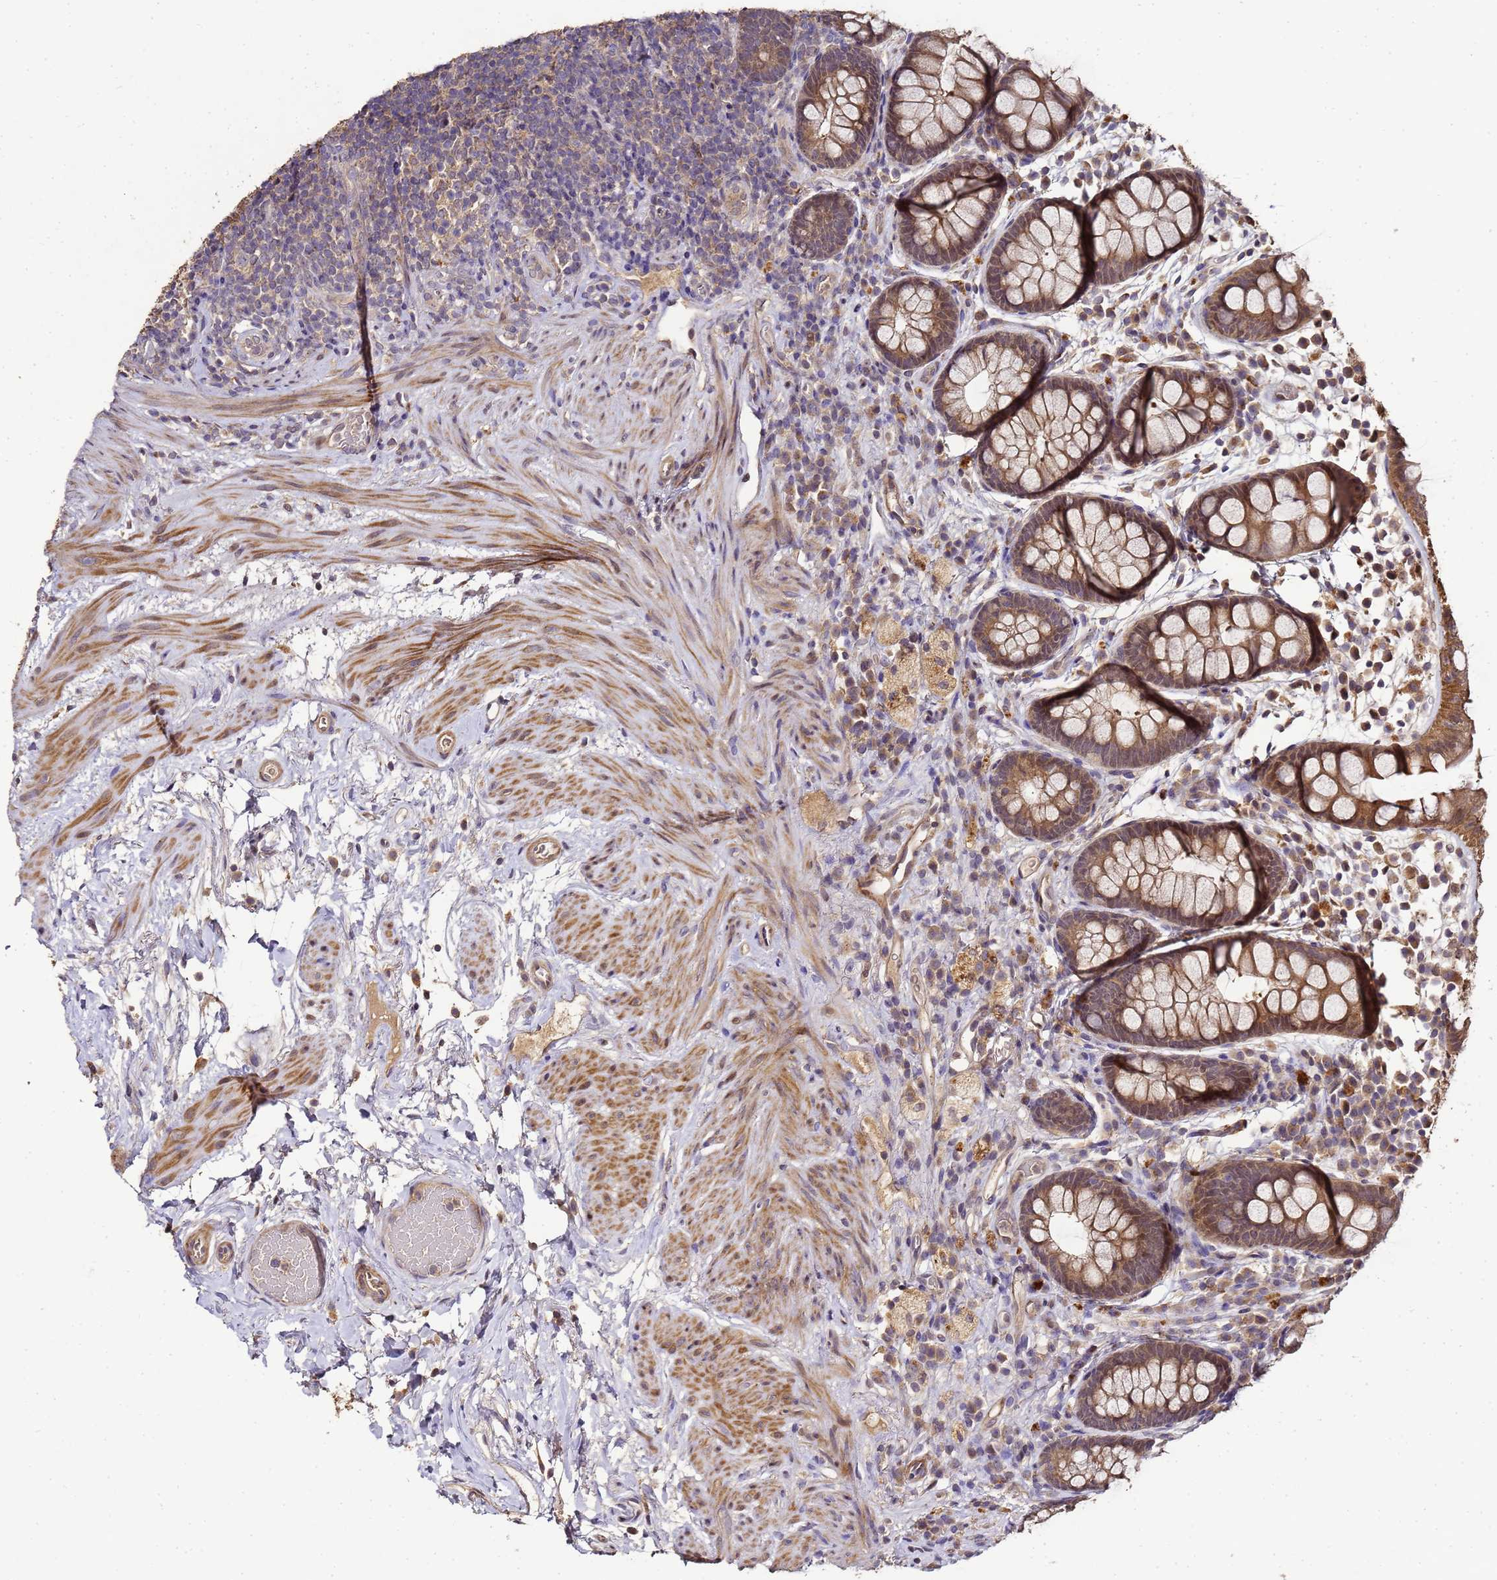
{"staining": {"intensity": "moderate", "quantity": ">75%", "location": "cytoplasmic/membranous,nuclear"}, "tissue": "rectum", "cell_type": "Glandular cells", "image_type": "normal", "snomed": [{"axis": "morphology", "description": "Normal tissue, NOS"}, {"axis": "topography", "description": "Rectum"}, {"axis": "topography", "description": "Peripheral nerve tissue"}], "caption": "Protein staining shows moderate cytoplasmic/membranous,nuclear expression in about >75% of glandular cells in benign rectum. (IHC, brightfield microscopy, high magnification).", "gene": "LGI4", "patient": {"sex": "female", "age": 69}}